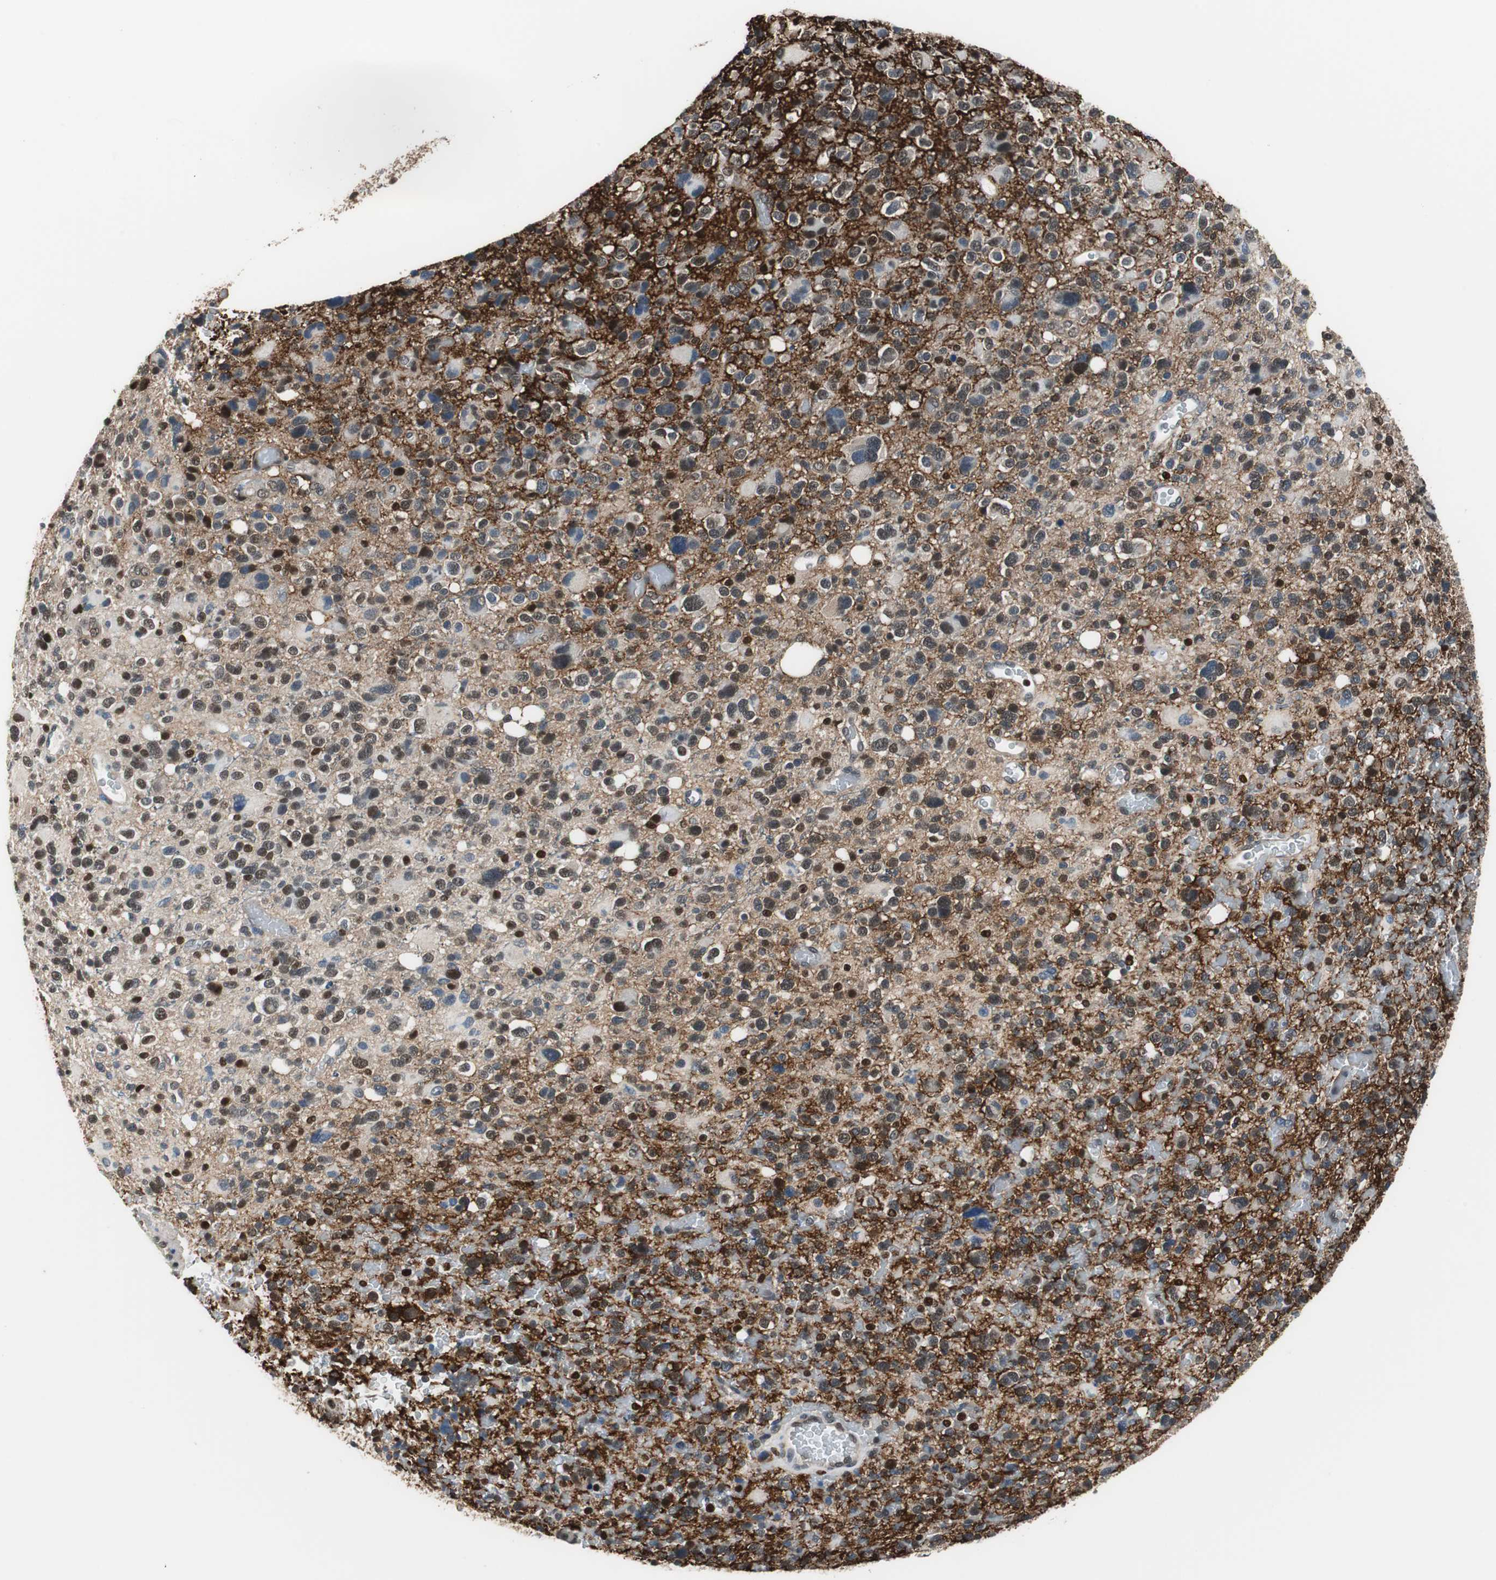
{"staining": {"intensity": "weak", "quantity": "25%-75%", "location": "nuclear"}, "tissue": "glioma", "cell_type": "Tumor cells", "image_type": "cancer", "snomed": [{"axis": "morphology", "description": "Glioma, malignant, High grade"}, {"axis": "topography", "description": "Brain"}], "caption": "IHC image of high-grade glioma (malignant) stained for a protein (brown), which reveals low levels of weak nuclear positivity in about 25%-75% of tumor cells.", "gene": "MAFB", "patient": {"sex": "male", "age": 48}}